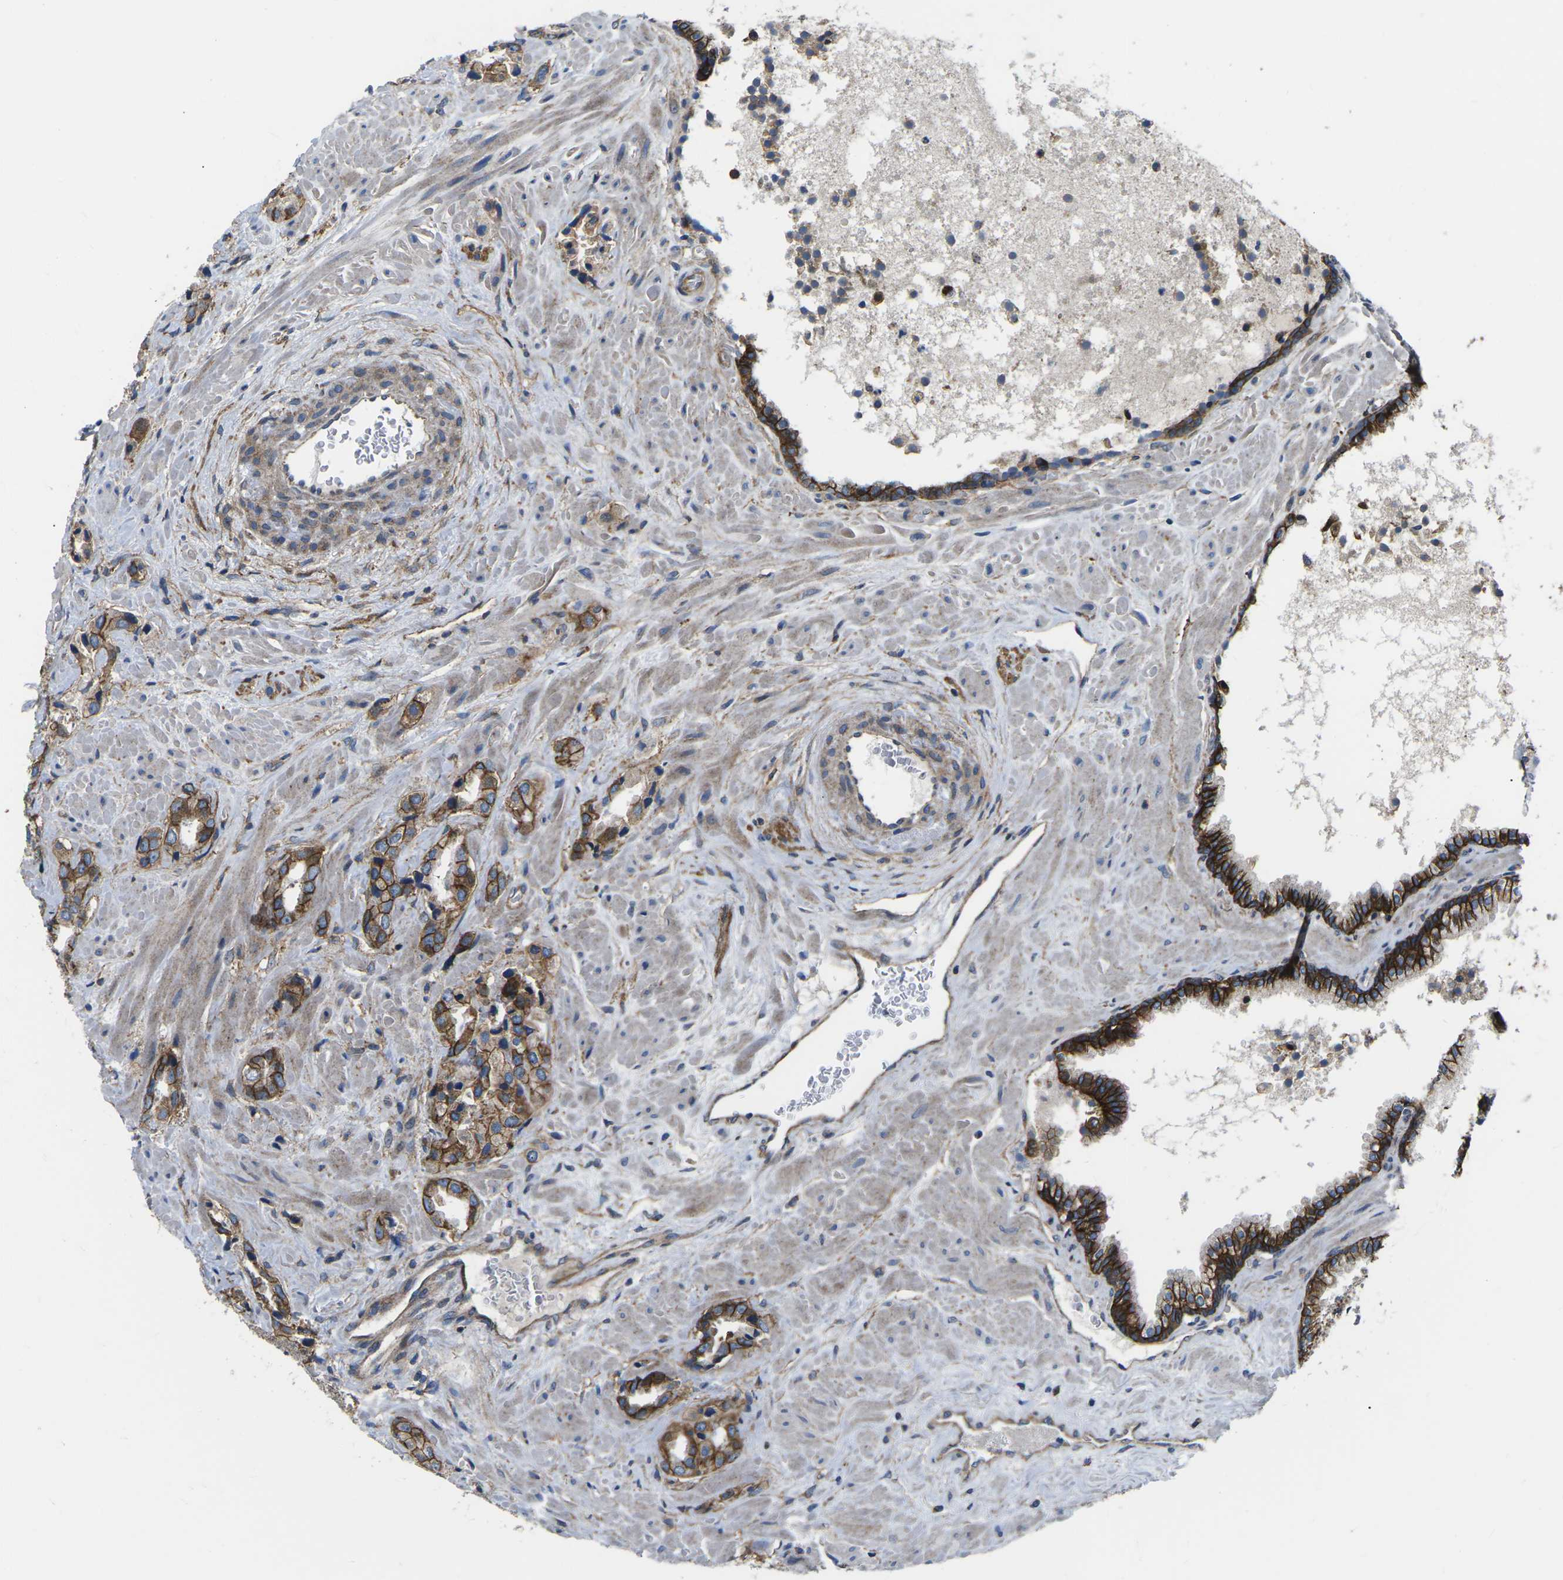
{"staining": {"intensity": "strong", "quantity": ">75%", "location": "cytoplasmic/membranous"}, "tissue": "prostate cancer", "cell_type": "Tumor cells", "image_type": "cancer", "snomed": [{"axis": "morphology", "description": "Adenocarcinoma, High grade"}, {"axis": "topography", "description": "Prostate"}], "caption": "Protein expression analysis of human prostate cancer reveals strong cytoplasmic/membranous expression in approximately >75% of tumor cells.", "gene": "DLG1", "patient": {"sex": "male", "age": 64}}